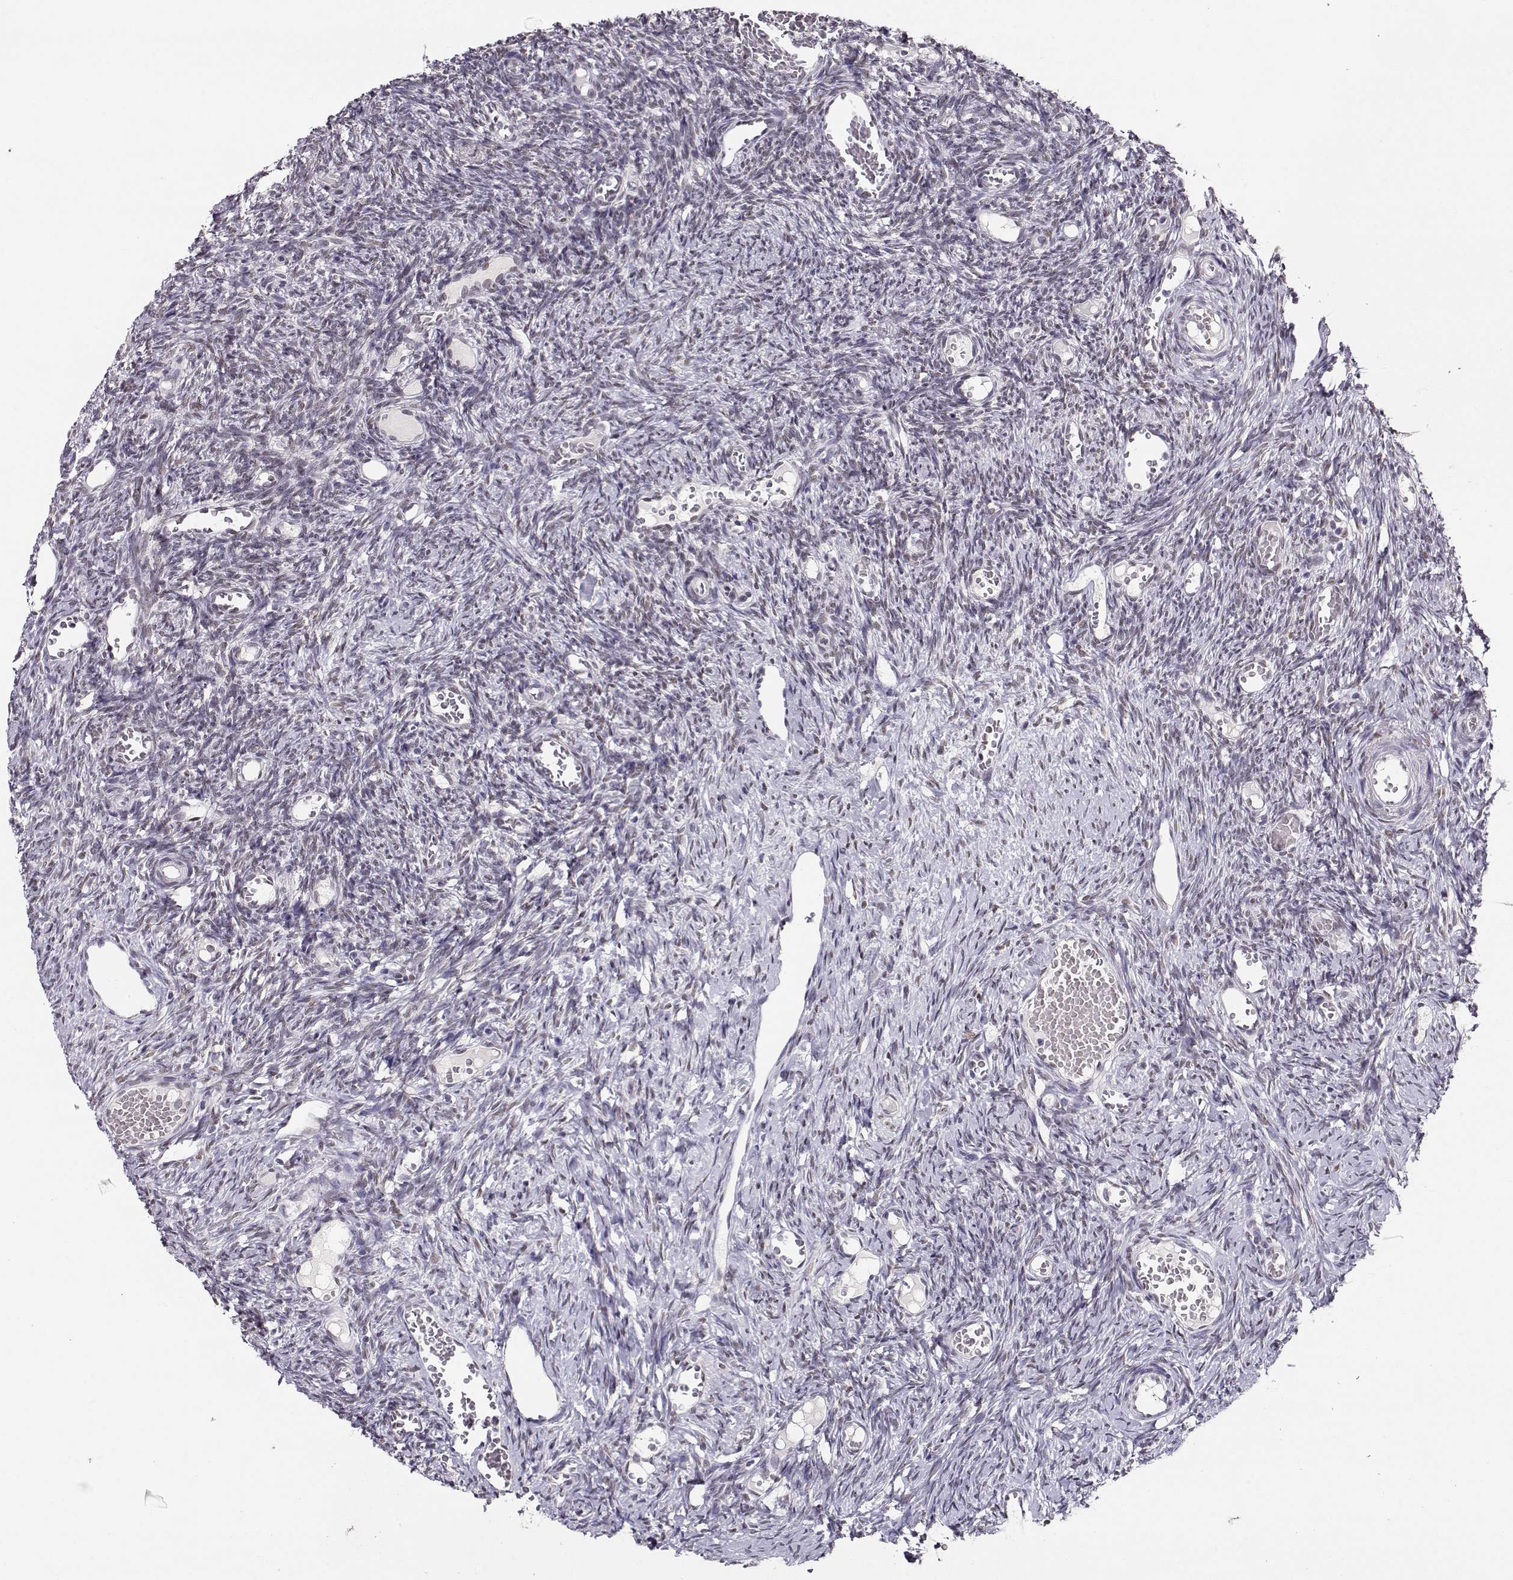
{"staining": {"intensity": "negative", "quantity": "none", "location": "none"}, "tissue": "ovary", "cell_type": "Follicle cells", "image_type": "normal", "snomed": [{"axis": "morphology", "description": "Normal tissue, NOS"}, {"axis": "topography", "description": "Ovary"}], "caption": "An immunohistochemistry (IHC) photomicrograph of benign ovary is shown. There is no staining in follicle cells of ovary. Brightfield microscopy of IHC stained with DAB (brown) and hematoxylin (blue), captured at high magnification.", "gene": "POLI", "patient": {"sex": "female", "age": 39}}